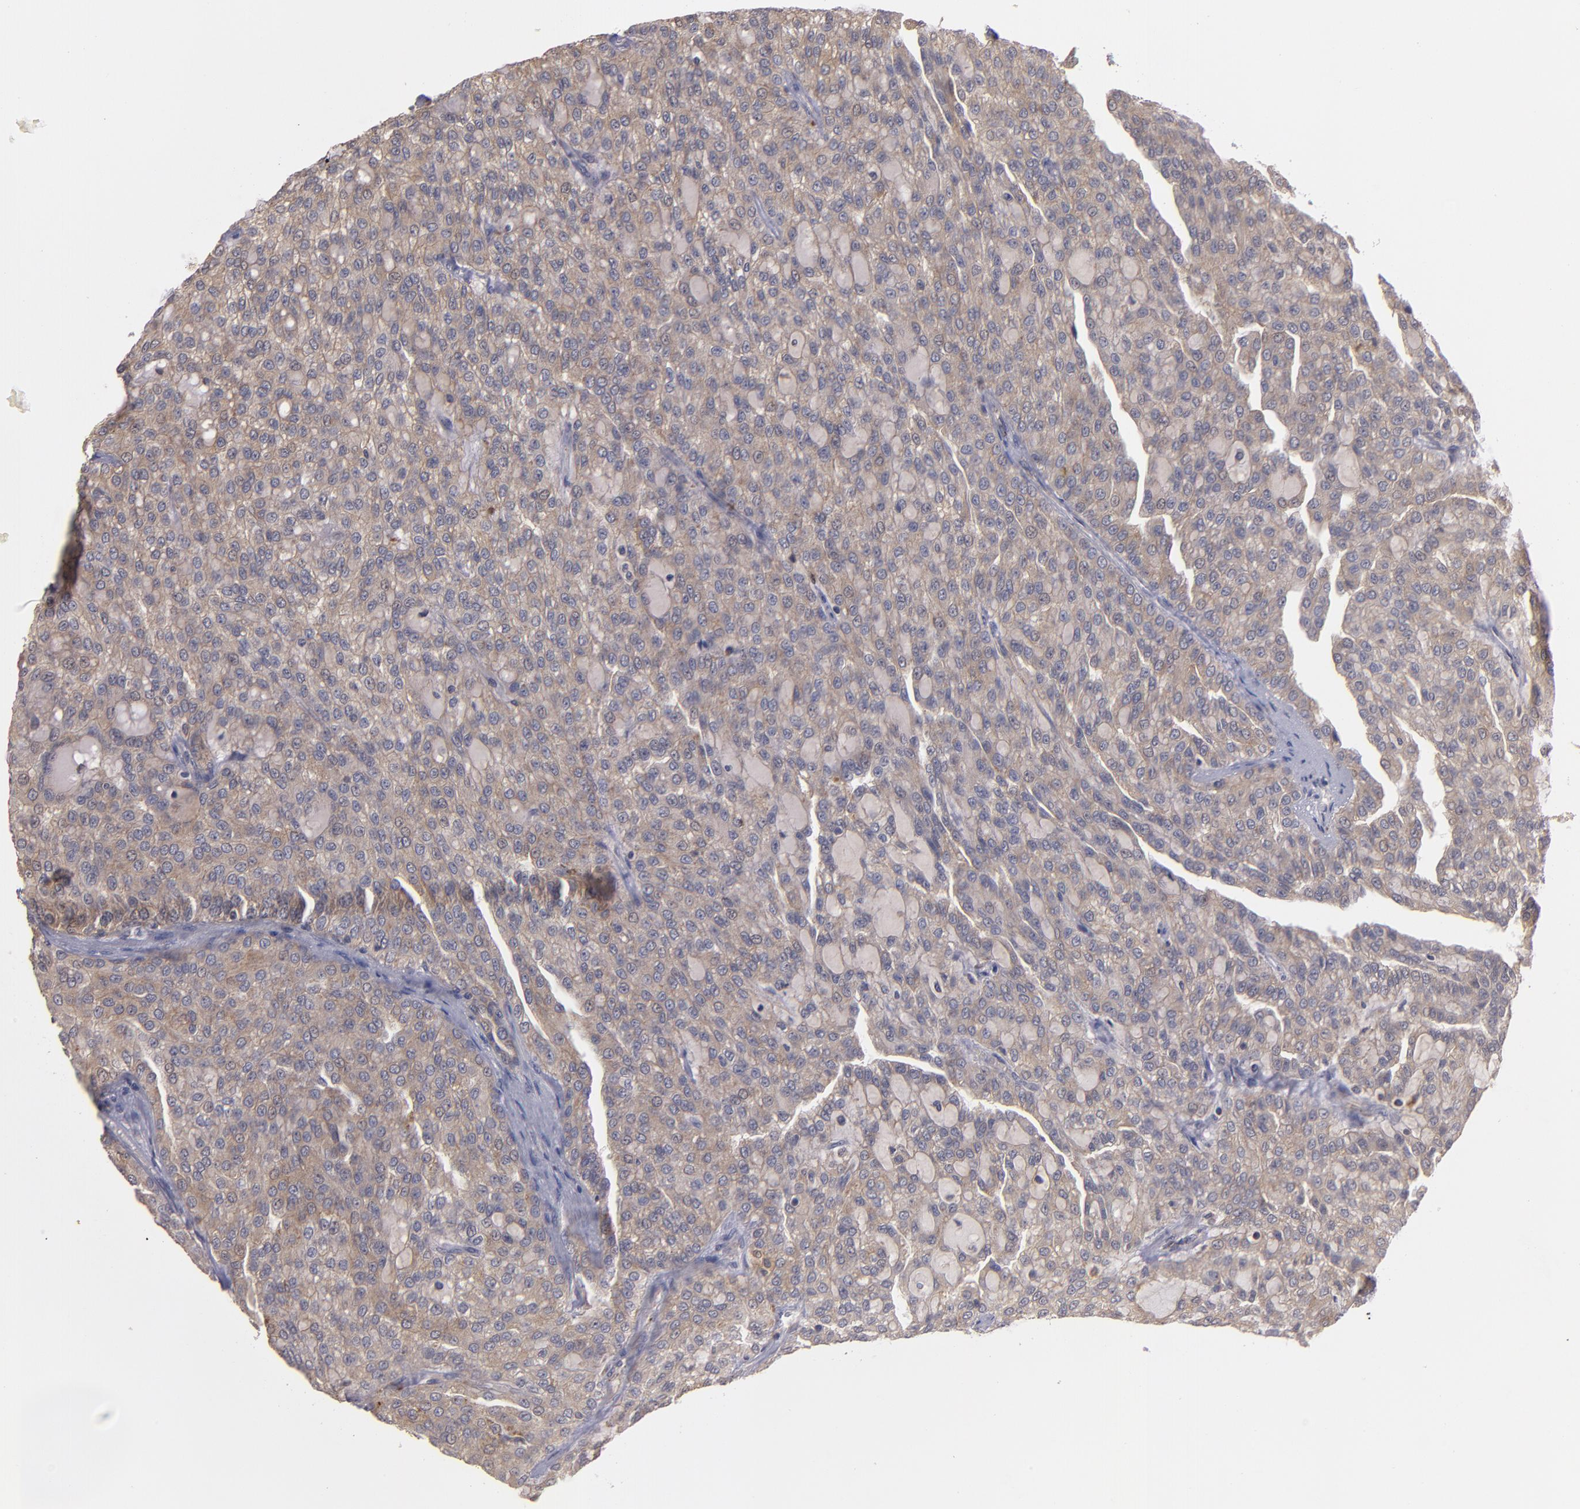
{"staining": {"intensity": "weak", "quantity": ">75%", "location": "cytoplasmic/membranous"}, "tissue": "renal cancer", "cell_type": "Tumor cells", "image_type": "cancer", "snomed": [{"axis": "morphology", "description": "Adenocarcinoma, NOS"}, {"axis": "topography", "description": "Kidney"}], "caption": "Protein staining shows weak cytoplasmic/membranous positivity in approximately >75% of tumor cells in renal cancer (adenocarcinoma).", "gene": "CTSO", "patient": {"sex": "male", "age": 63}}